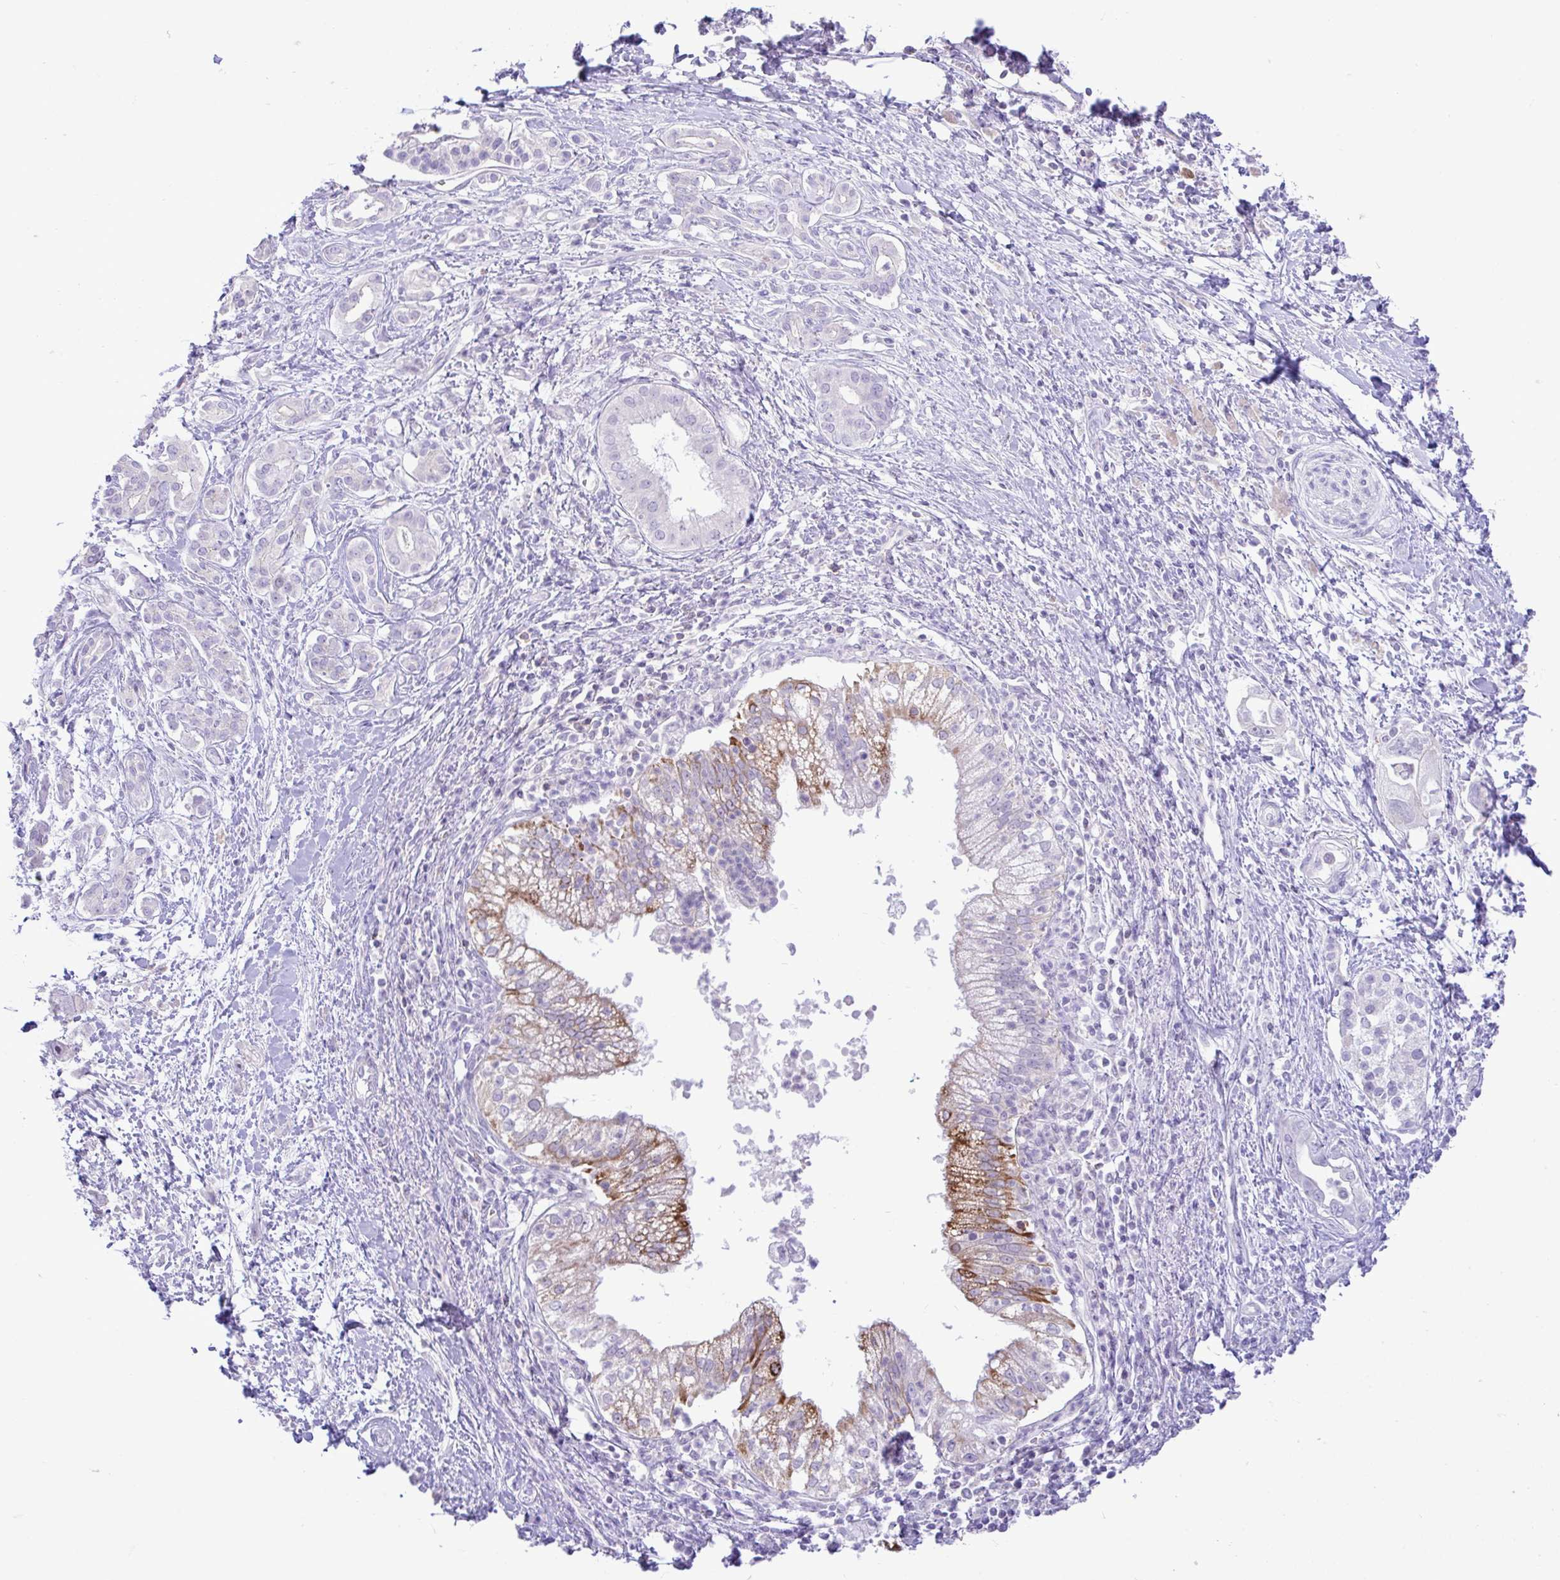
{"staining": {"intensity": "moderate", "quantity": "<25%", "location": "cytoplasmic/membranous"}, "tissue": "pancreatic cancer", "cell_type": "Tumor cells", "image_type": "cancer", "snomed": [{"axis": "morphology", "description": "Adenocarcinoma, NOS"}, {"axis": "topography", "description": "Pancreas"}], "caption": "IHC of pancreatic cancer (adenocarcinoma) exhibits low levels of moderate cytoplasmic/membranous positivity in about <25% of tumor cells. Nuclei are stained in blue.", "gene": "ZNF101", "patient": {"sex": "male", "age": 70}}